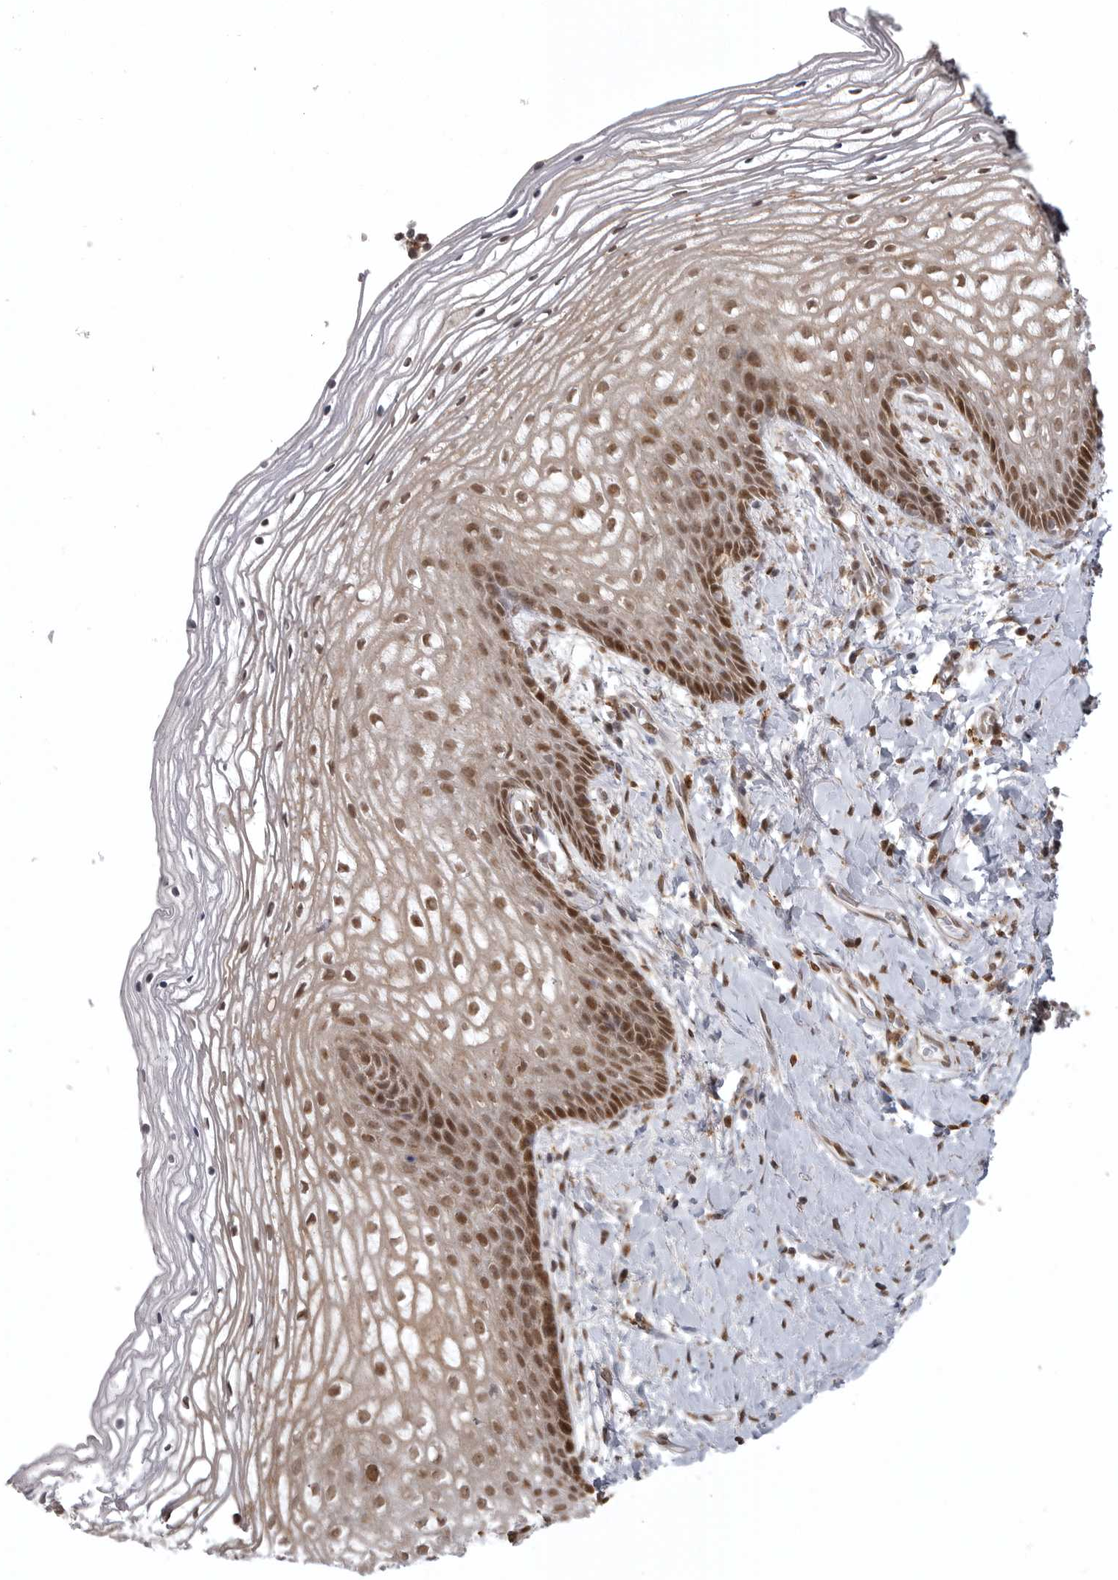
{"staining": {"intensity": "strong", "quantity": ">75%", "location": "nuclear"}, "tissue": "vagina", "cell_type": "Squamous epithelial cells", "image_type": "normal", "snomed": [{"axis": "morphology", "description": "Normal tissue, NOS"}, {"axis": "topography", "description": "Vagina"}], "caption": "Human vagina stained for a protein (brown) exhibits strong nuclear positive positivity in about >75% of squamous epithelial cells.", "gene": "ISG20L2", "patient": {"sex": "female", "age": 60}}